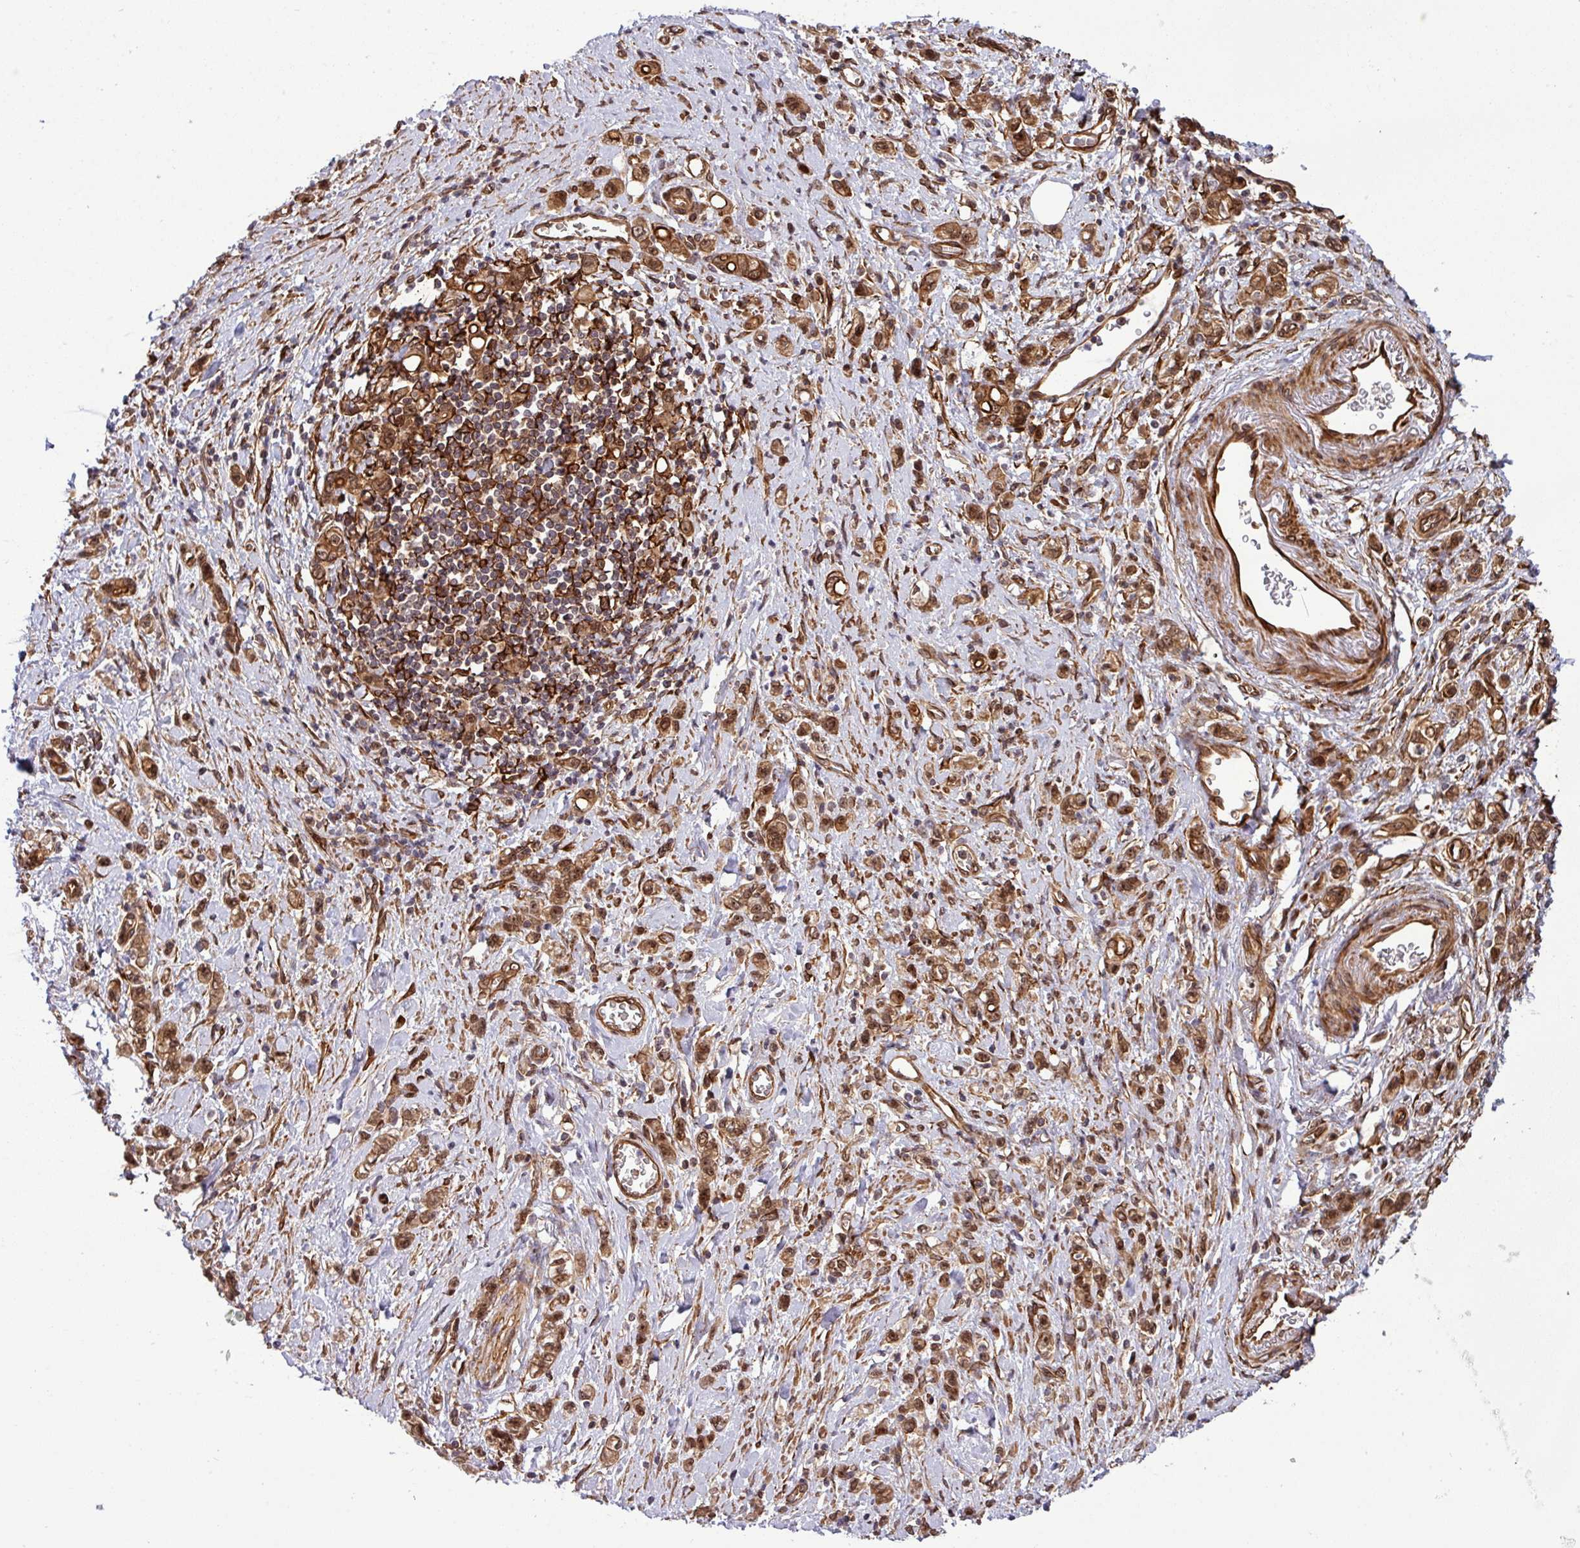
{"staining": {"intensity": "moderate", "quantity": ">75%", "location": "cytoplasmic/membranous,nuclear"}, "tissue": "stomach cancer", "cell_type": "Tumor cells", "image_type": "cancer", "snomed": [{"axis": "morphology", "description": "Adenocarcinoma, NOS"}, {"axis": "topography", "description": "Stomach"}], "caption": "Protein expression analysis of stomach cancer (adenocarcinoma) reveals moderate cytoplasmic/membranous and nuclear staining in about >75% of tumor cells. The protein is stained brown, and the nuclei are stained in blue (DAB (3,3'-diaminobenzidine) IHC with brightfield microscopy, high magnification).", "gene": "C7orf50", "patient": {"sex": "male", "age": 77}}